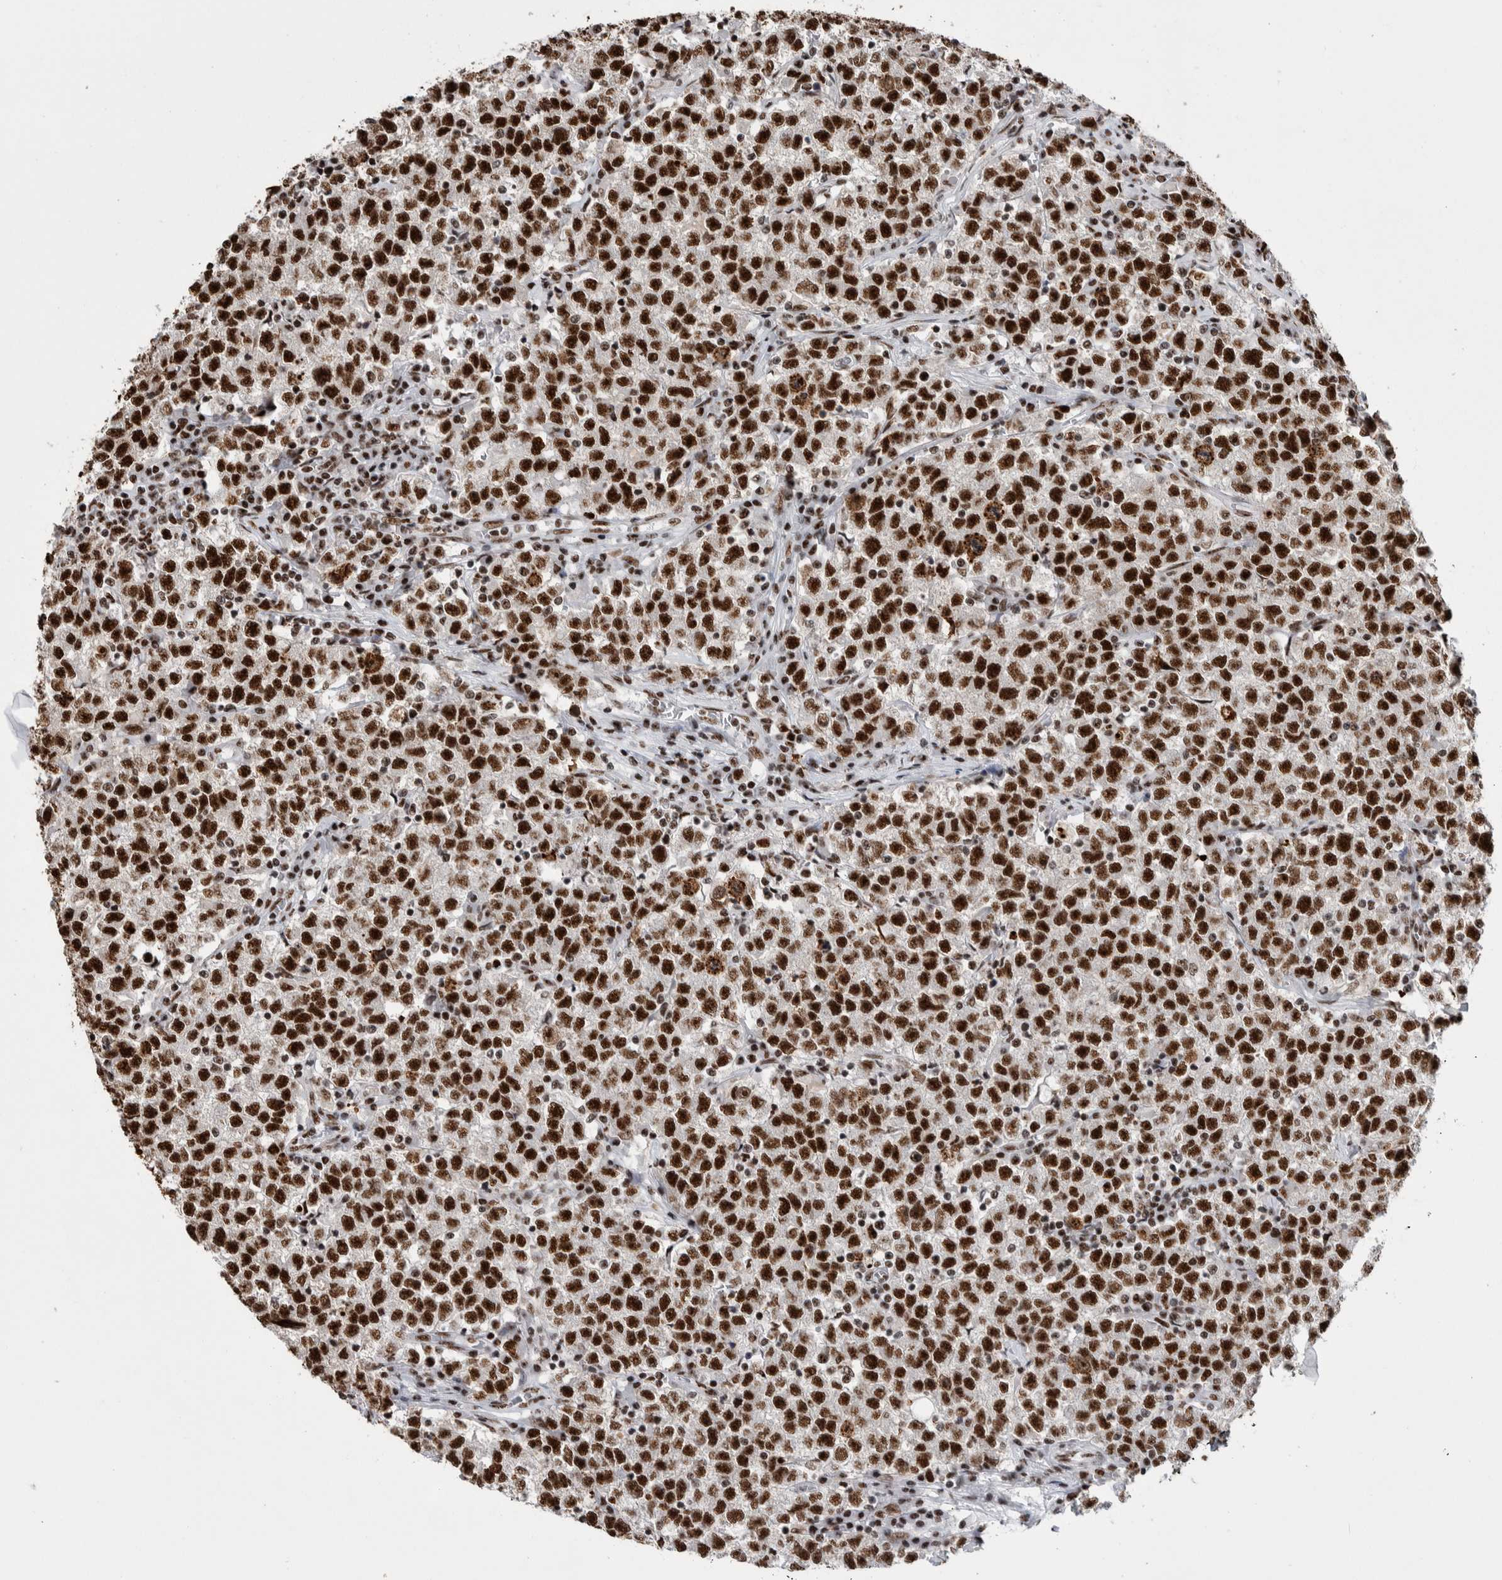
{"staining": {"intensity": "strong", "quantity": ">75%", "location": "nuclear"}, "tissue": "testis cancer", "cell_type": "Tumor cells", "image_type": "cancer", "snomed": [{"axis": "morphology", "description": "Seminoma, NOS"}, {"axis": "topography", "description": "Testis"}], "caption": "Seminoma (testis) tissue exhibits strong nuclear positivity in about >75% of tumor cells The staining was performed using DAB (3,3'-diaminobenzidine) to visualize the protein expression in brown, while the nuclei were stained in blue with hematoxylin (Magnification: 20x).", "gene": "NCL", "patient": {"sex": "male", "age": 22}}